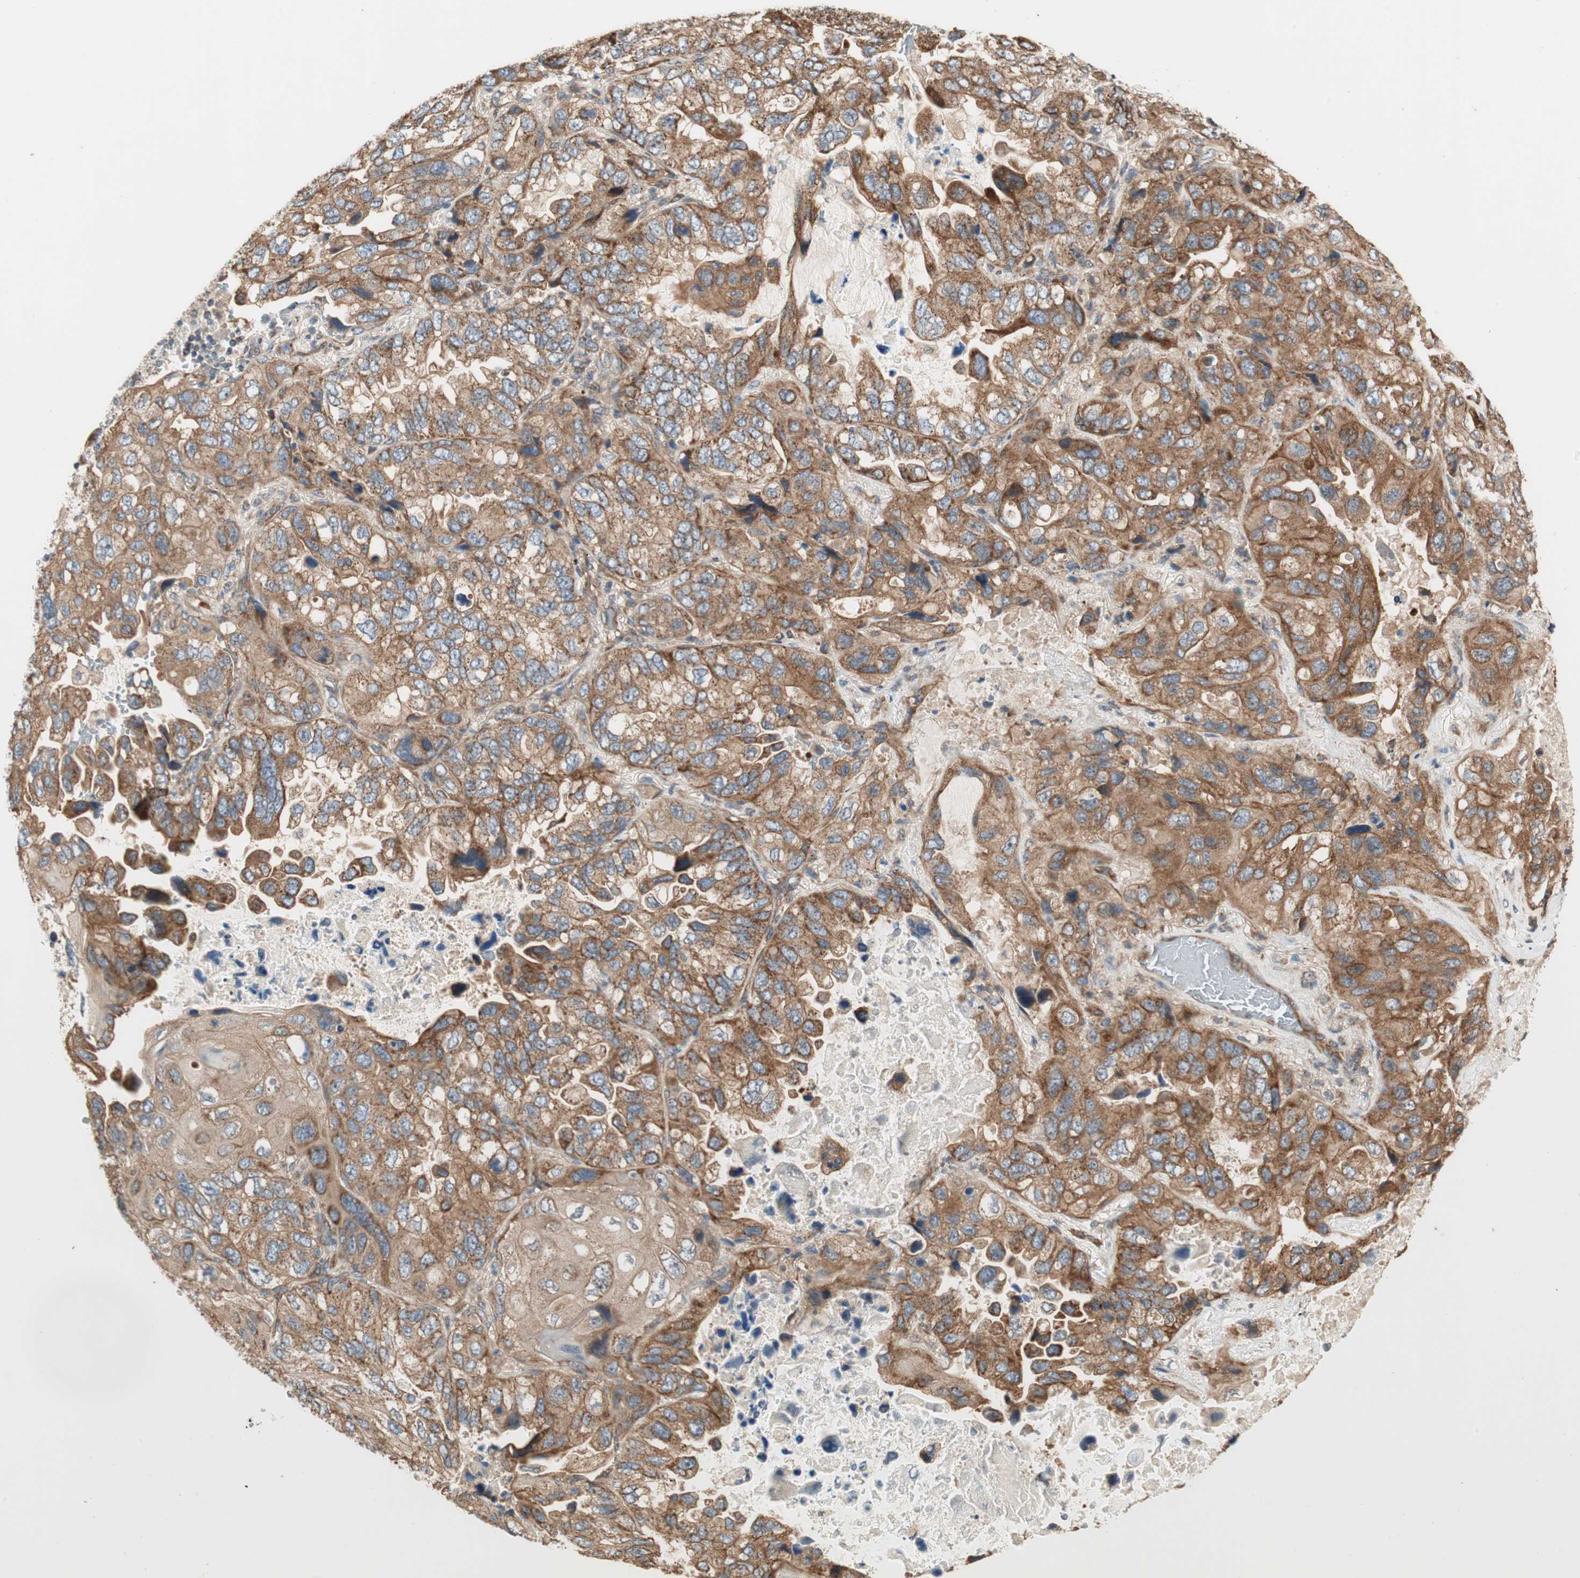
{"staining": {"intensity": "moderate", "quantity": ">75%", "location": "cytoplasmic/membranous"}, "tissue": "lung cancer", "cell_type": "Tumor cells", "image_type": "cancer", "snomed": [{"axis": "morphology", "description": "Squamous cell carcinoma, NOS"}, {"axis": "topography", "description": "Lung"}], "caption": "There is medium levels of moderate cytoplasmic/membranous positivity in tumor cells of squamous cell carcinoma (lung), as demonstrated by immunohistochemical staining (brown color).", "gene": "CTTNBP2NL", "patient": {"sex": "female", "age": 73}}